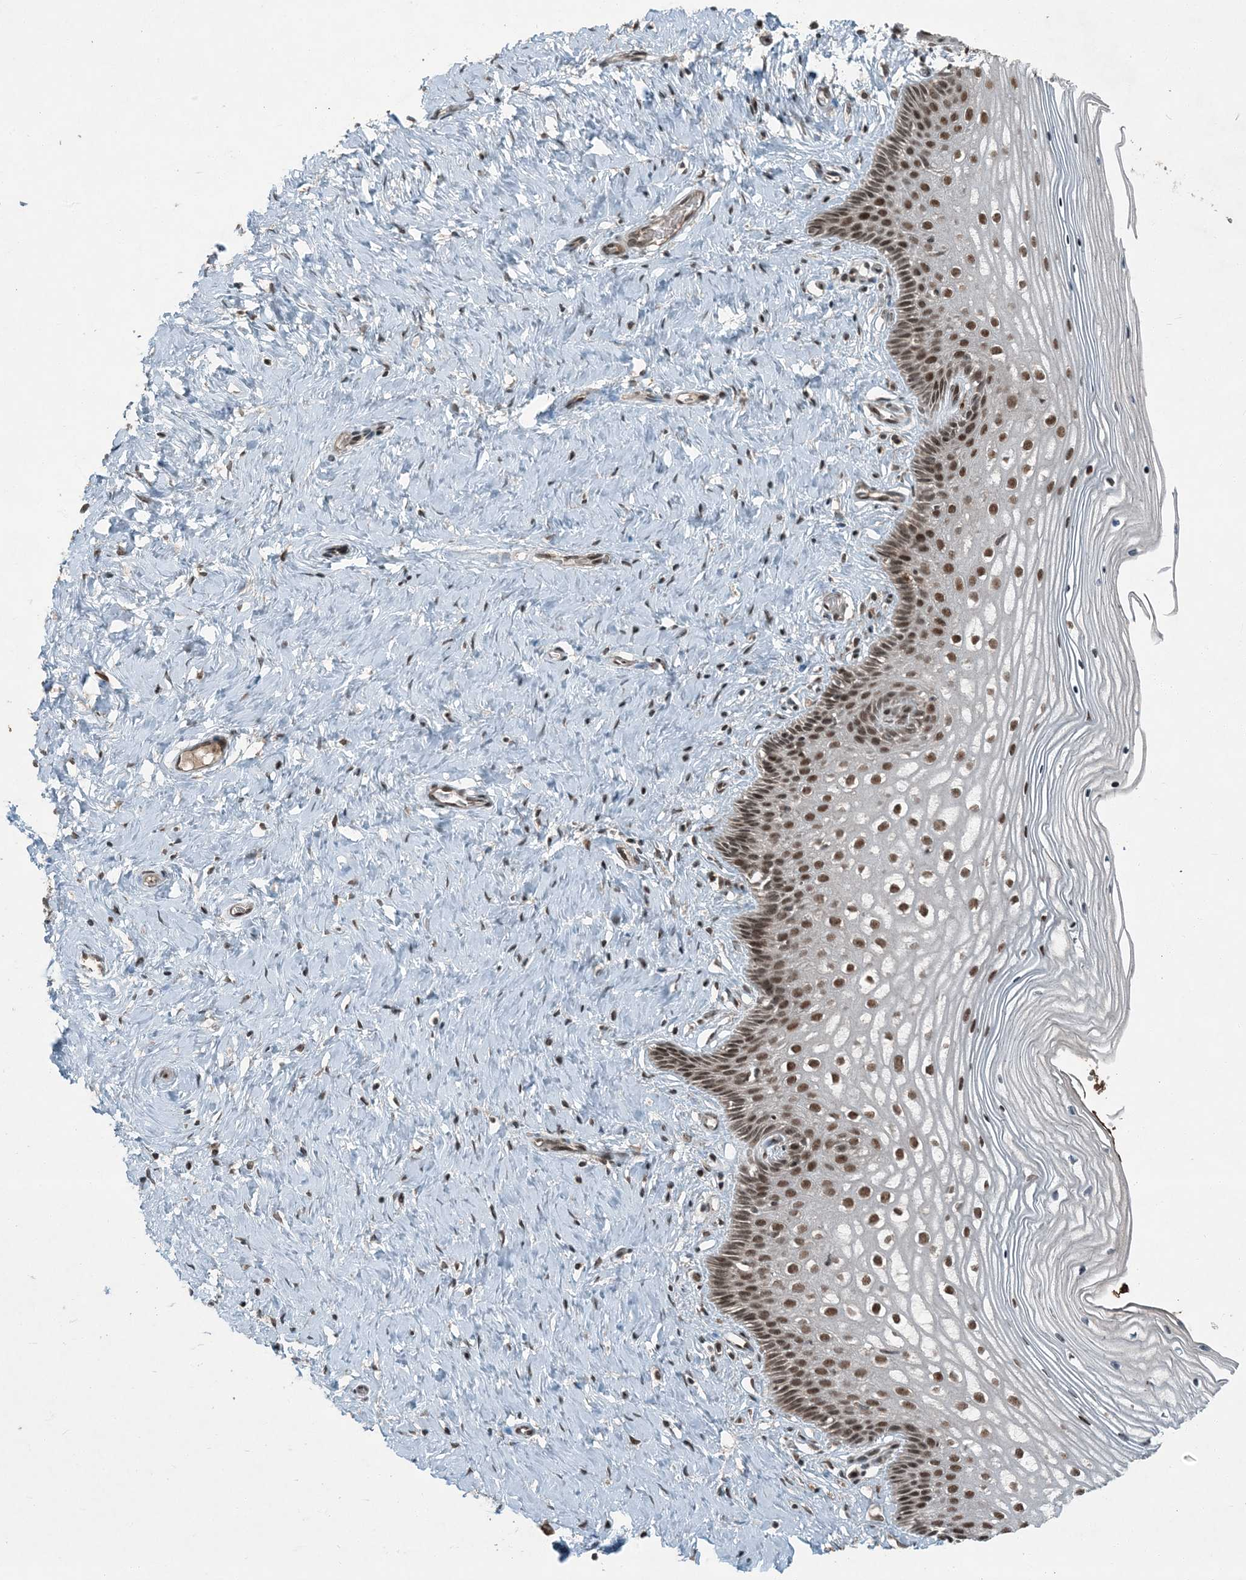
{"staining": {"intensity": "strong", "quantity": ">75%", "location": "nuclear"}, "tissue": "cervix", "cell_type": "Glandular cells", "image_type": "normal", "snomed": [{"axis": "morphology", "description": "Normal tissue, NOS"}, {"axis": "topography", "description": "Cervix"}], "caption": "Benign cervix exhibits strong nuclear positivity in about >75% of glandular cells, visualized by immunohistochemistry.", "gene": "TRAPPC12", "patient": {"sex": "female", "age": 33}}